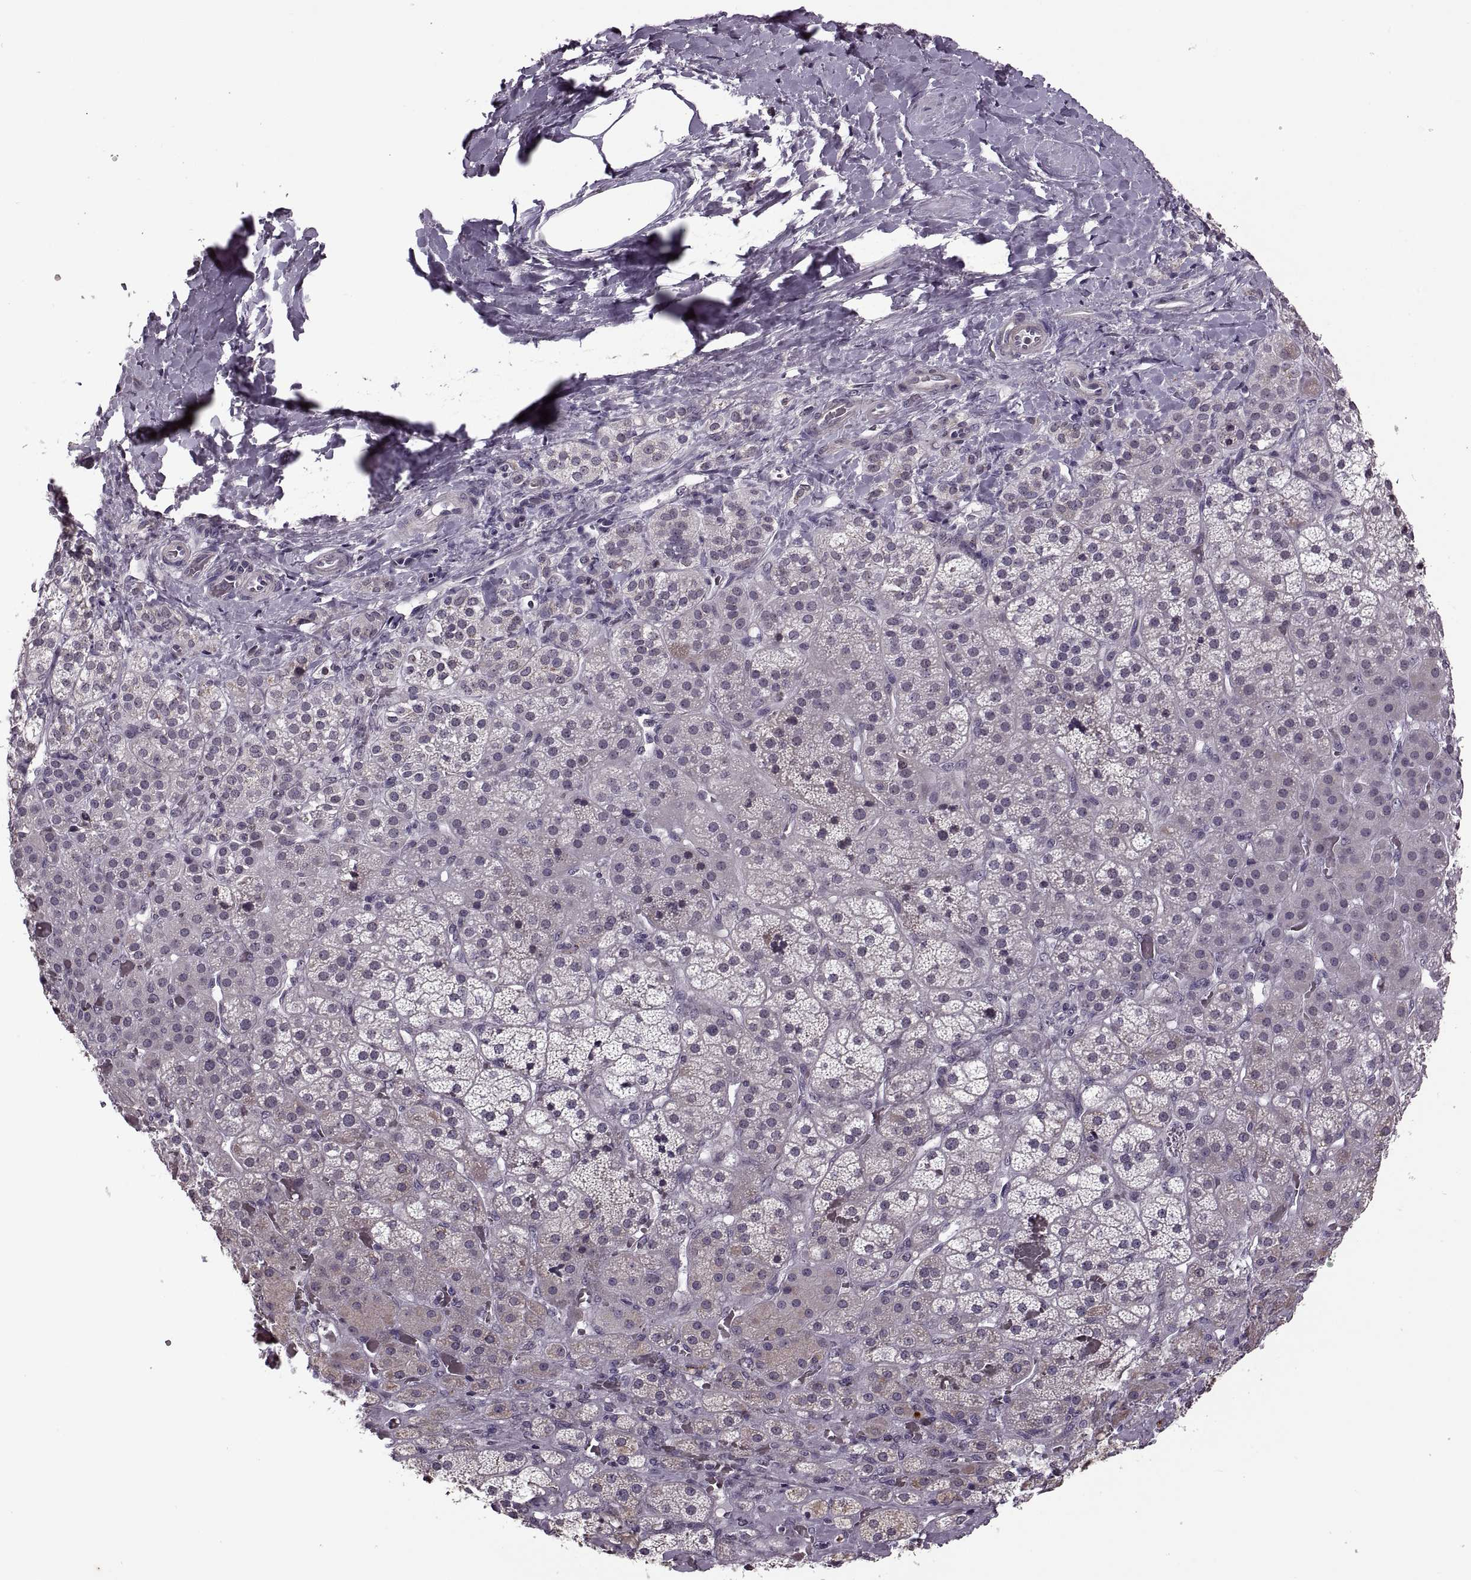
{"staining": {"intensity": "weak", "quantity": "<25%", "location": "cytoplasmic/membranous"}, "tissue": "adrenal gland", "cell_type": "Glandular cells", "image_type": "normal", "snomed": [{"axis": "morphology", "description": "Normal tissue, NOS"}, {"axis": "topography", "description": "Adrenal gland"}], "caption": "This image is of normal adrenal gland stained with immunohistochemistry to label a protein in brown with the nuclei are counter-stained blue. There is no positivity in glandular cells.", "gene": "PRSS37", "patient": {"sex": "male", "age": 57}}